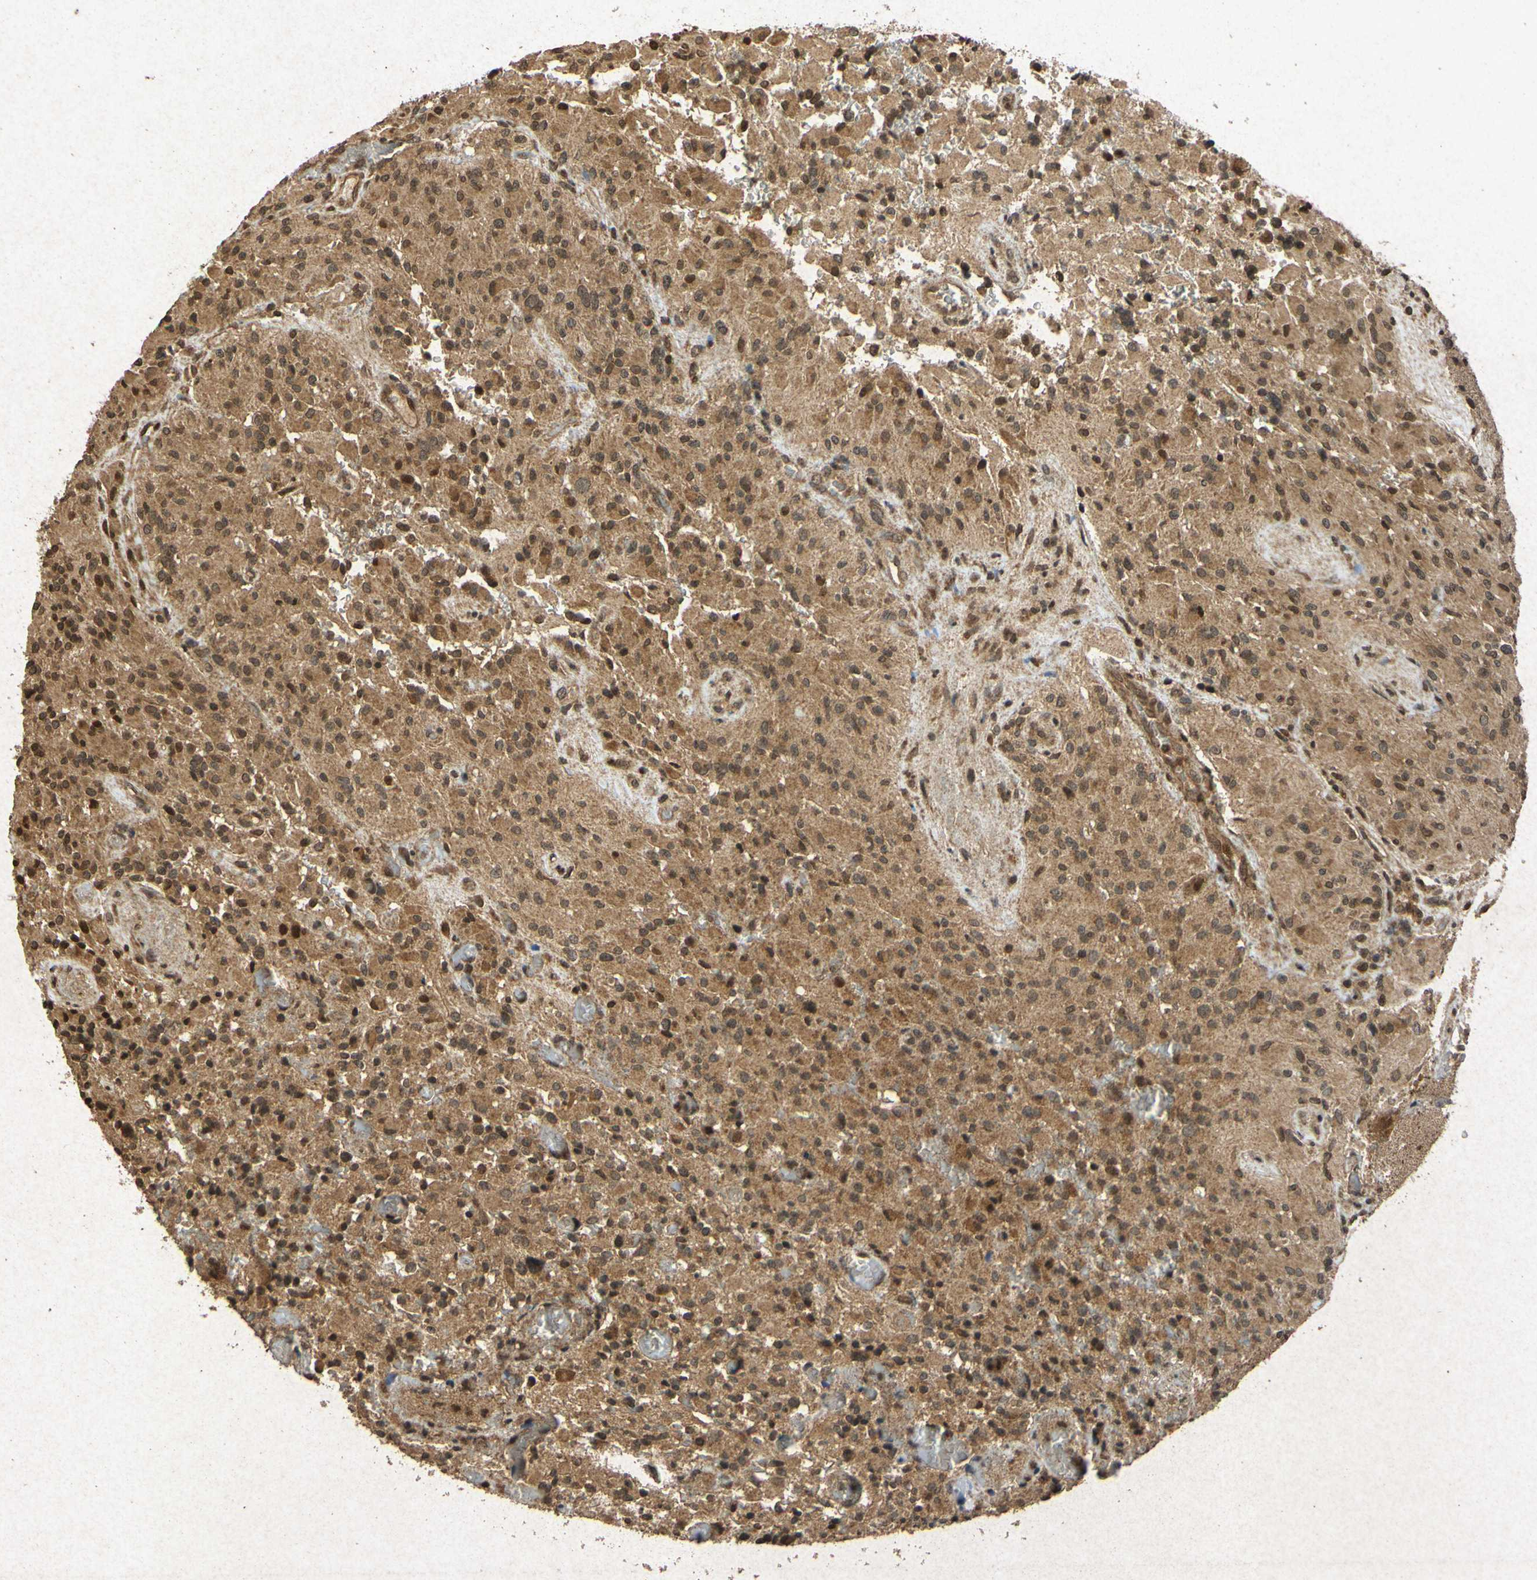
{"staining": {"intensity": "moderate", "quantity": ">75%", "location": "cytoplasmic/membranous,nuclear"}, "tissue": "glioma", "cell_type": "Tumor cells", "image_type": "cancer", "snomed": [{"axis": "morphology", "description": "Glioma, malignant, High grade"}, {"axis": "topography", "description": "Brain"}], "caption": "Glioma tissue demonstrates moderate cytoplasmic/membranous and nuclear positivity in approximately >75% of tumor cells", "gene": "ATP6V1H", "patient": {"sex": "male", "age": 71}}